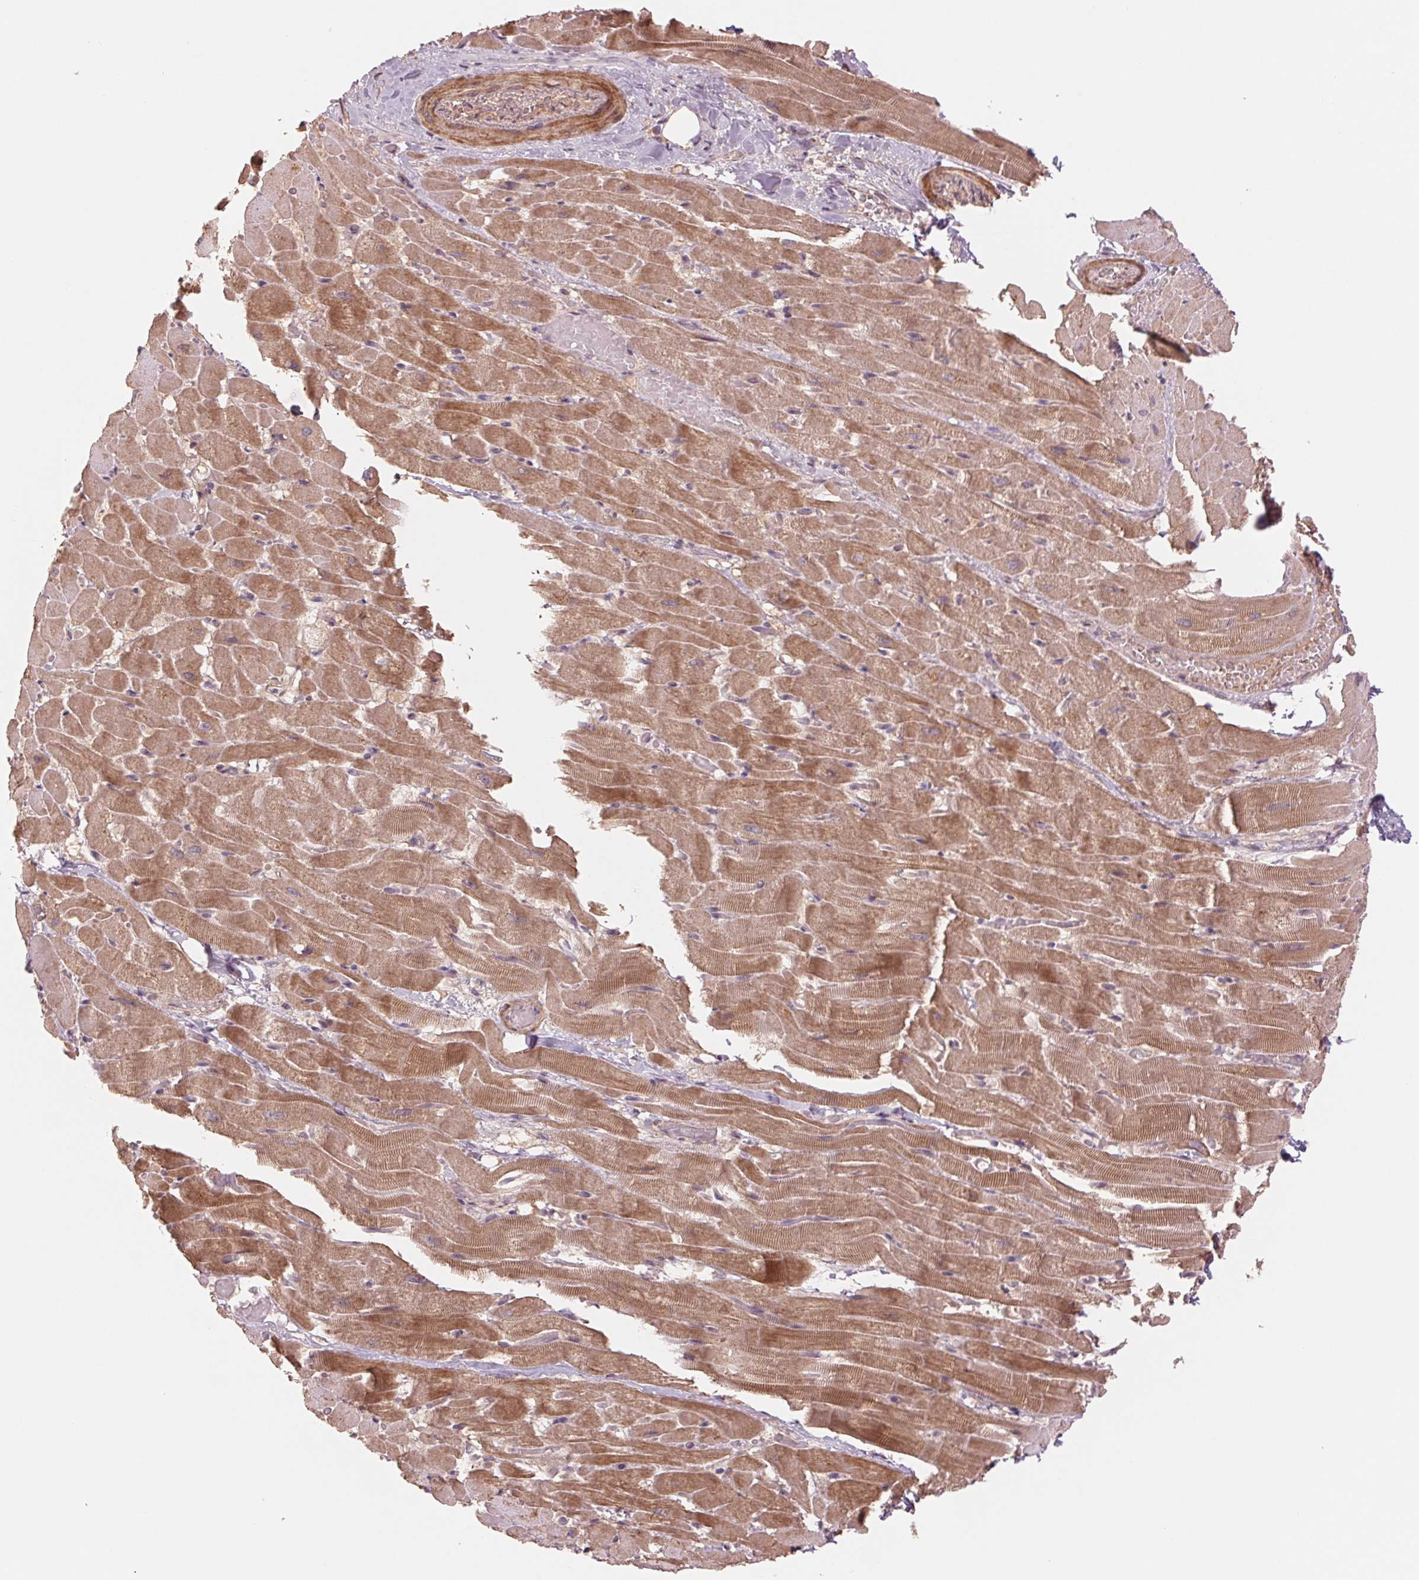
{"staining": {"intensity": "moderate", "quantity": ">75%", "location": "cytoplasmic/membranous"}, "tissue": "heart muscle", "cell_type": "Cardiomyocytes", "image_type": "normal", "snomed": [{"axis": "morphology", "description": "Normal tissue, NOS"}, {"axis": "topography", "description": "Heart"}], "caption": "Normal heart muscle was stained to show a protein in brown. There is medium levels of moderate cytoplasmic/membranous staining in about >75% of cardiomyocytes.", "gene": "PPIAL4A", "patient": {"sex": "male", "age": 37}}